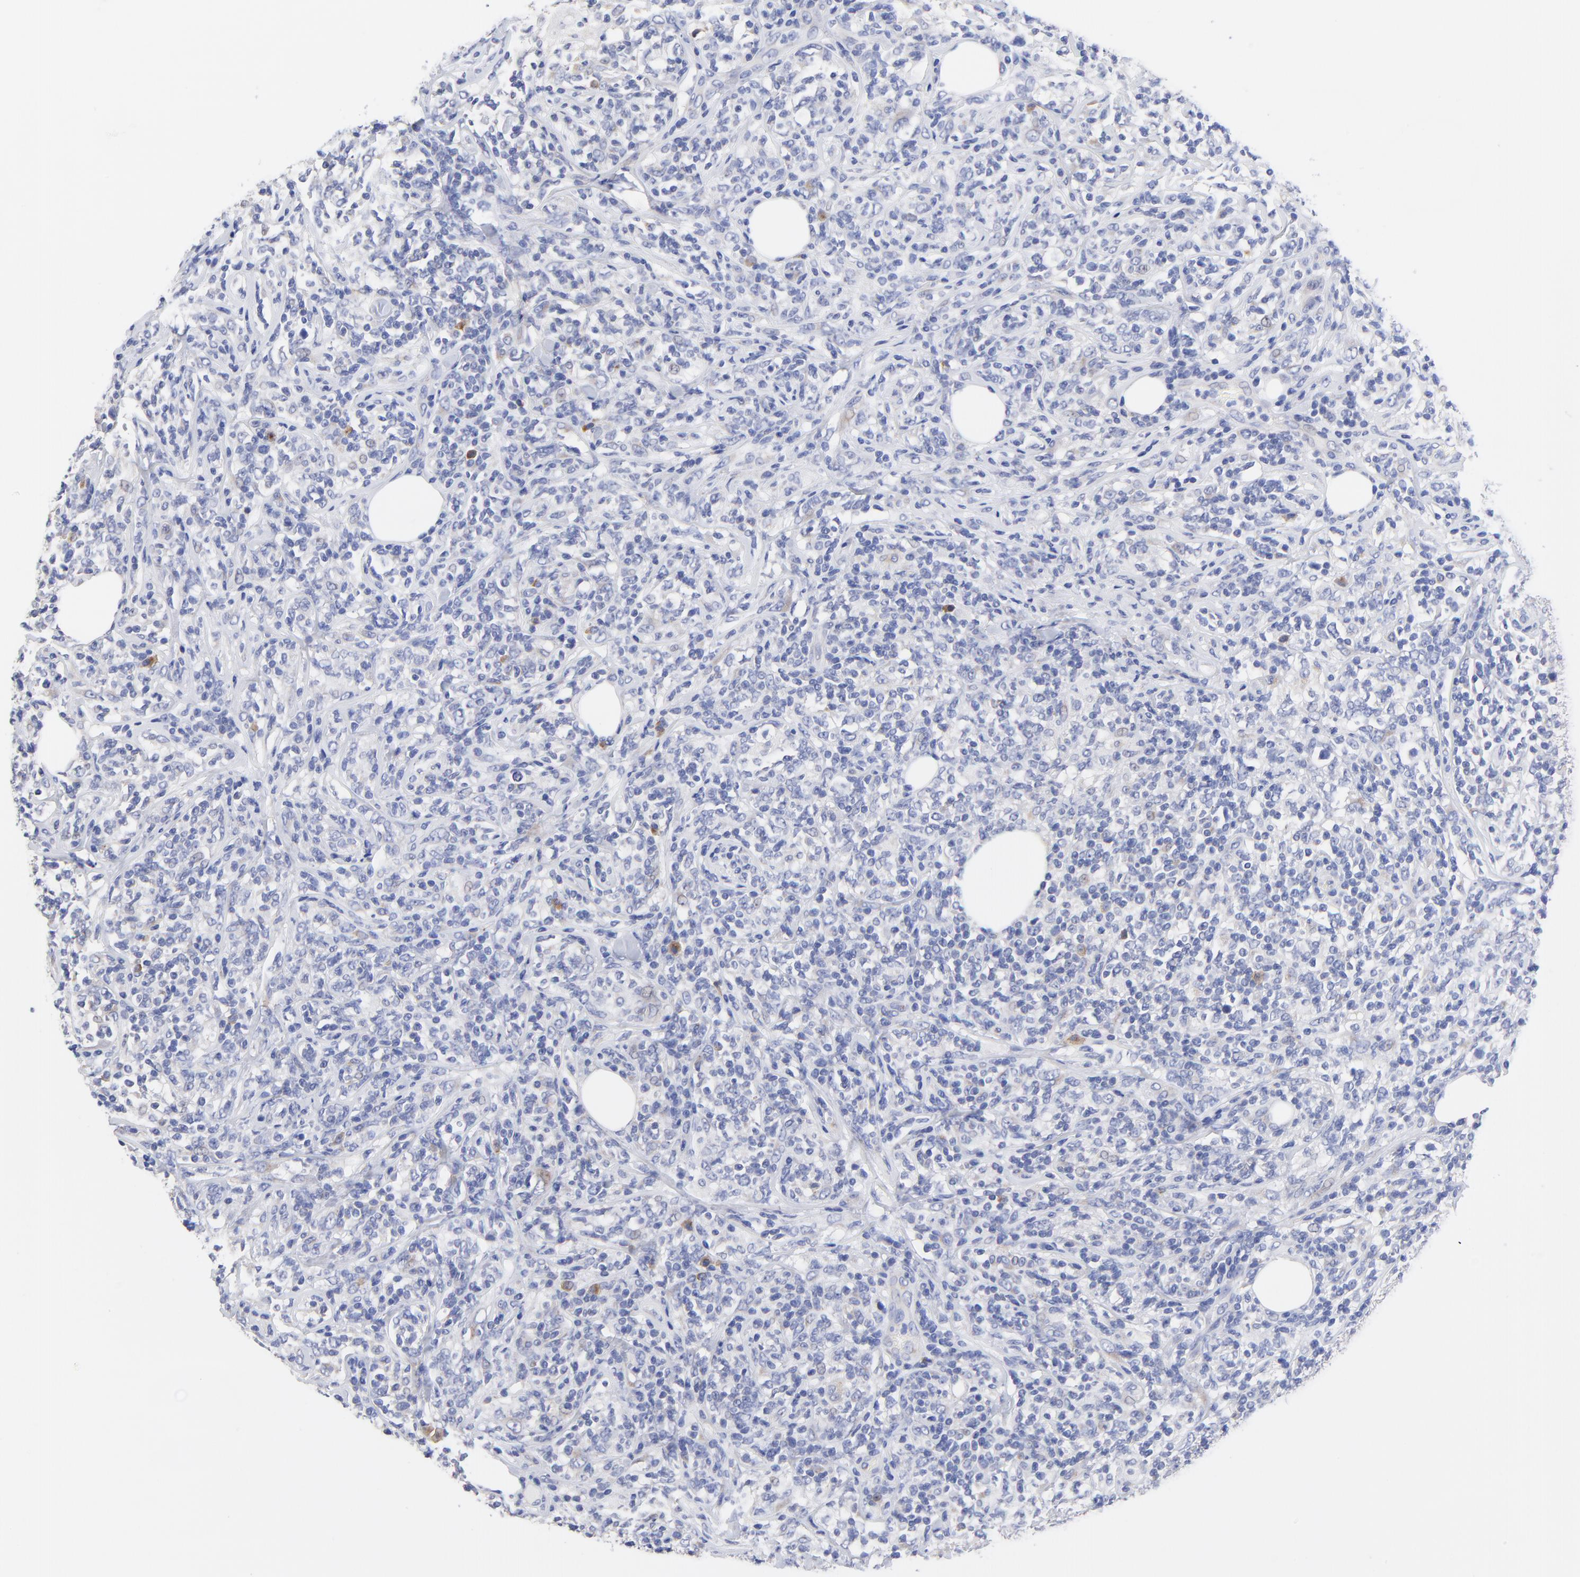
{"staining": {"intensity": "moderate", "quantity": "<25%", "location": "cytoplasmic/membranous"}, "tissue": "lymphoma", "cell_type": "Tumor cells", "image_type": "cancer", "snomed": [{"axis": "morphology", "description": "Malignant lymphoma, non-Hodgkin's type, High grade"}, {"axis": "topography", "description": "Lymph node"}], "caption": "Protein expression analysis of malignant lymphoma, non-Hodgkin's type (high-grade) reveals moderate cytoplasmic/membranous expression in about <25% of tumor cells. The protein of interest is shown in brown color, while the nuclei are stained blue.", "gene": "LAX1", "patient": {"sex": "female", "age": 84}}